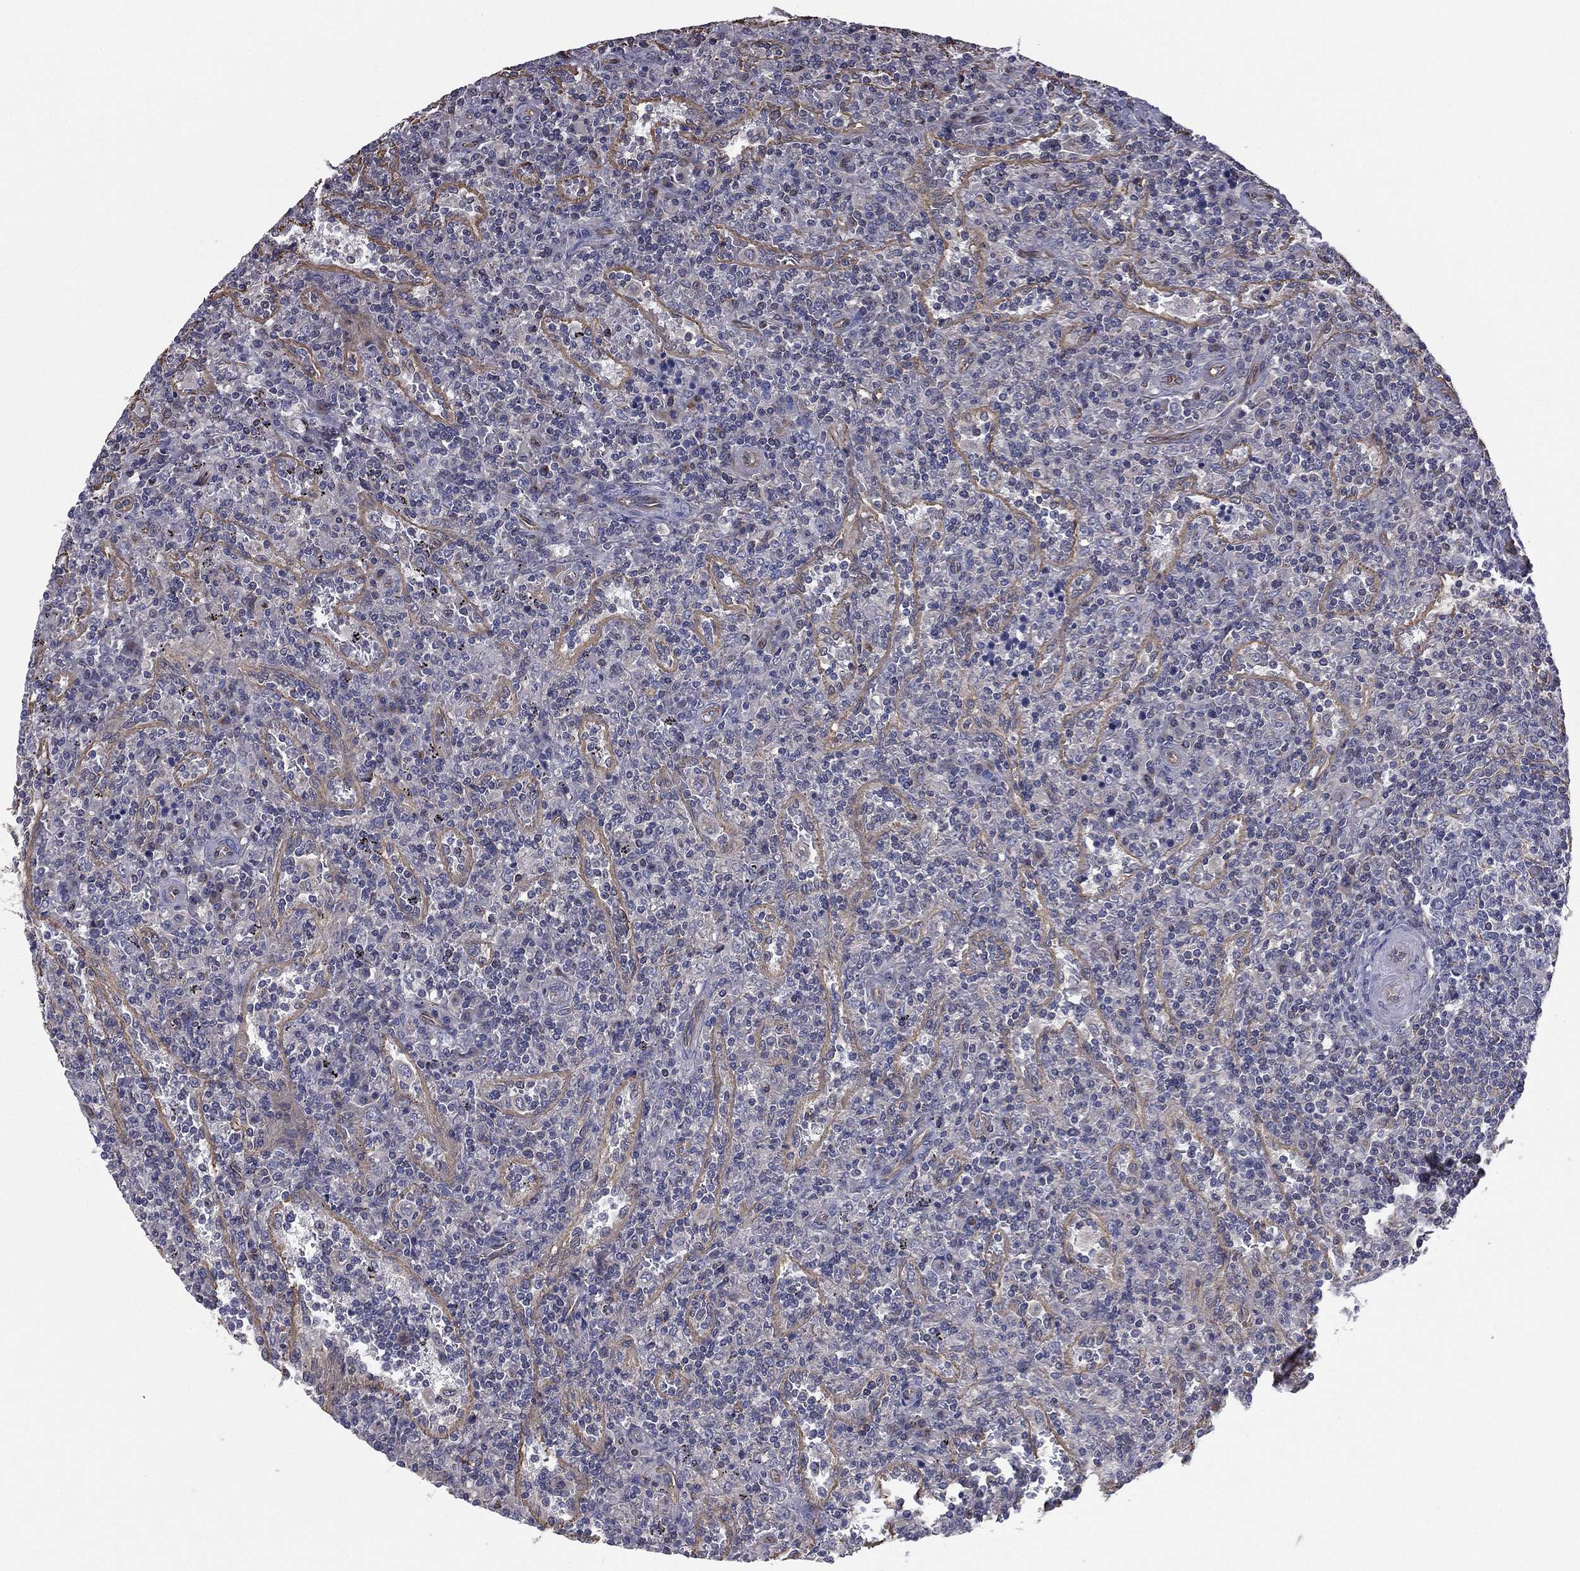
{"staining": {"intensity": "negative", "quantity": "none", "location": "none"}, "tissue": "lymphoma", "cell_type": "Tumor cells", "image_type": "cancer", "snomed": [{"axis": "morphology", "description": "Malignant lymphoma, non-Hodgkin's type, Low grade"}, {"axis": "topography", "description": "Spleen"}], "caption": "Micrograph shows no protein expression in tumor cells of malignant lymphoma, non-Hodgkin's type (low-grade) tissue.", "gene": "SCUBE1", "patient": {"sex": "male", "age": 62}}